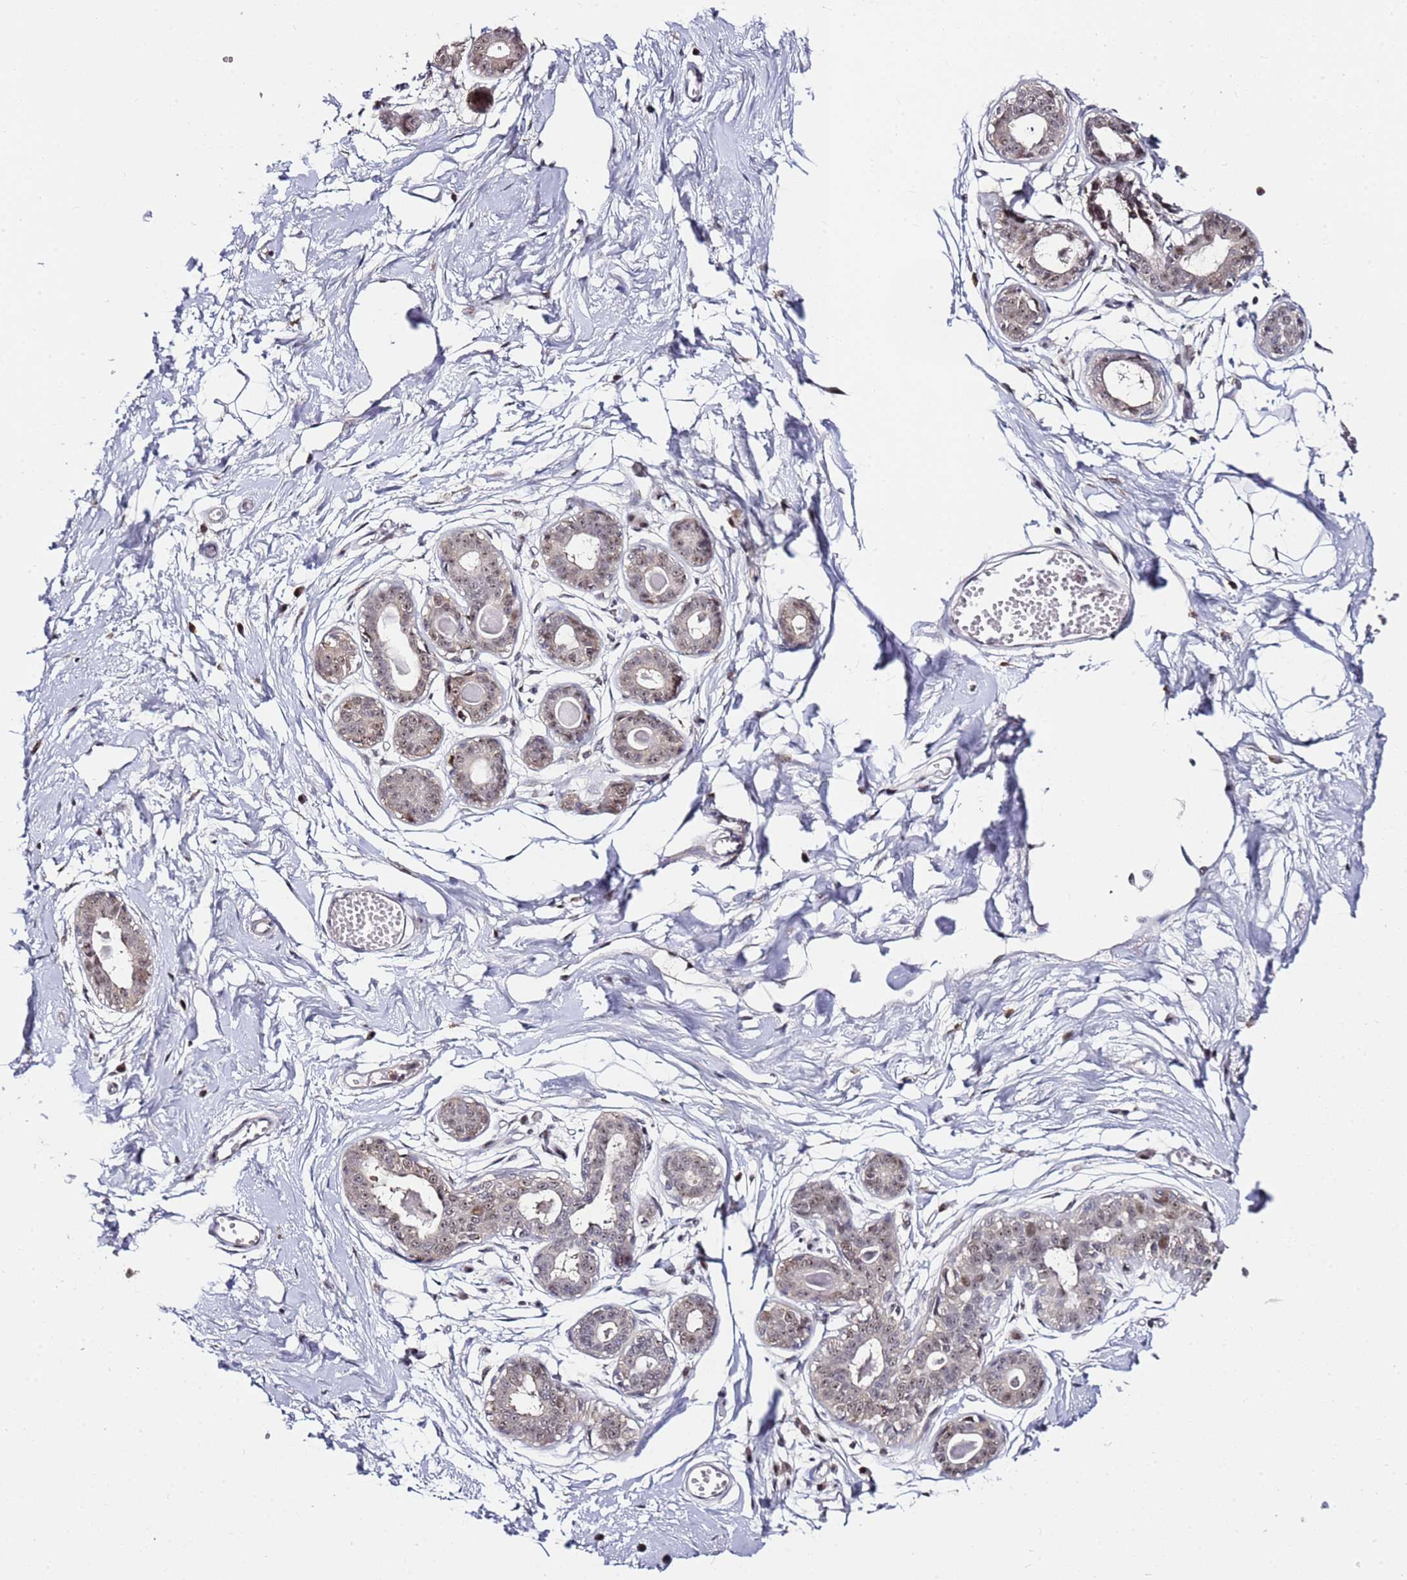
{"staining": {"intensity": "negative", "quantity": "none", "location": "none"}, "tissue": "breast", "cell_type": "Adipocytes", "image_type": "normal", "snomed": [{"axis": "morphology", "description": "Normal tissue, NOS"}, {"axis": "topography", "description": "Breast"}], "caption": "The histopathology image reveals no staining of adipocytes in normal breast.", "gene": "FCF1", "patient": {"sex": "female", "age": 45}}